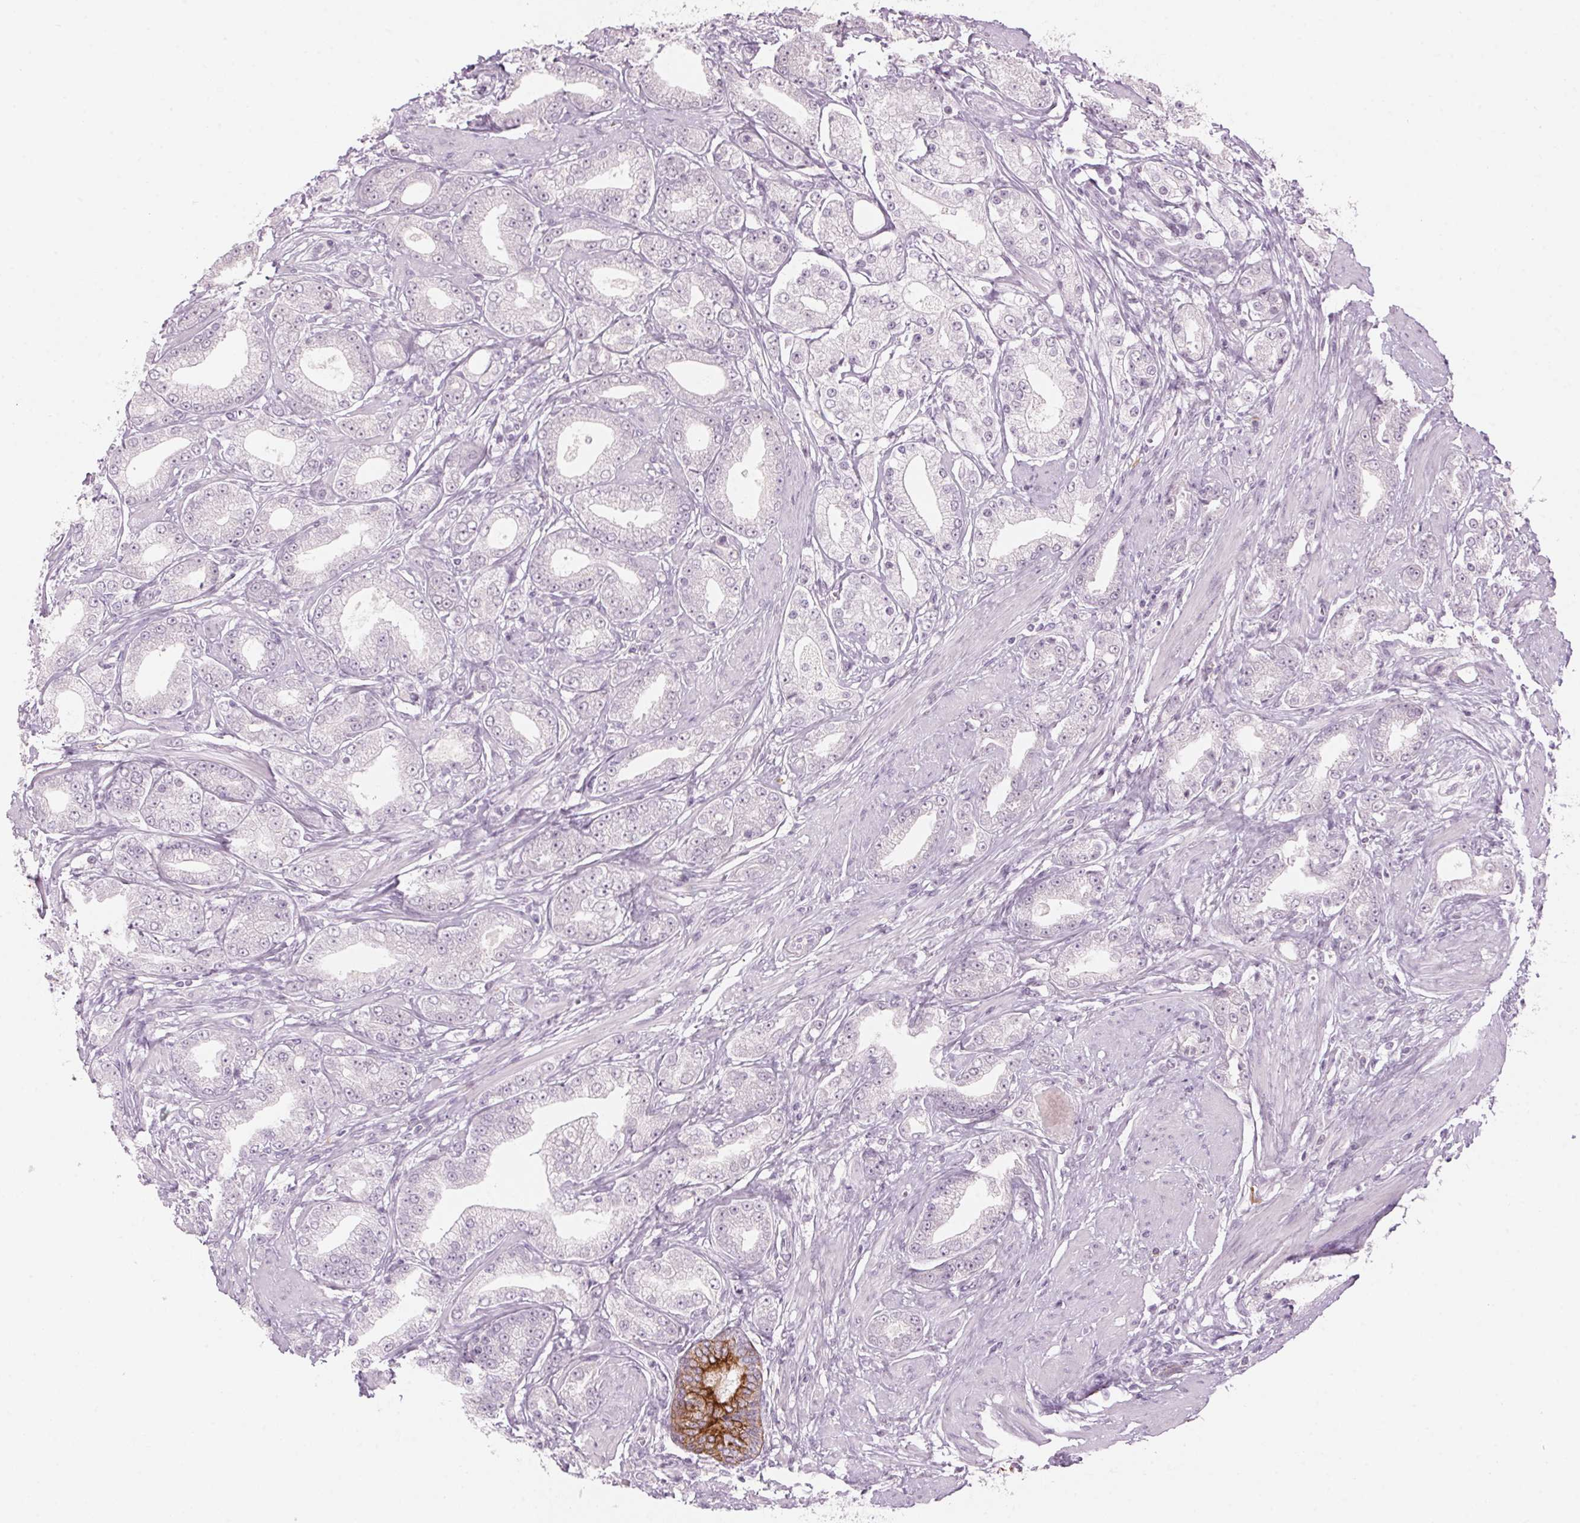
{"staining": {"intensity": "moderate", "quantity": "<25%", "location": "cytoplasmic/membranous"}, "tissue": "prostate cancer", "cell_type": "Tumor cells", "image_type": "cancer", "snomed": [{"axis": "morphology", "description": "Adenocarcinoma, High grade"}, {"axis": "topography", "description": "Prostate"}], "caption": "Protein expression by immunohistochemistry displays moderate cytoplasmic/membranous expression in approximately <25% of tumor cells in prostate cancer.", "gene": "SCTR", "patient": {"sex": "male", "age": 67}}